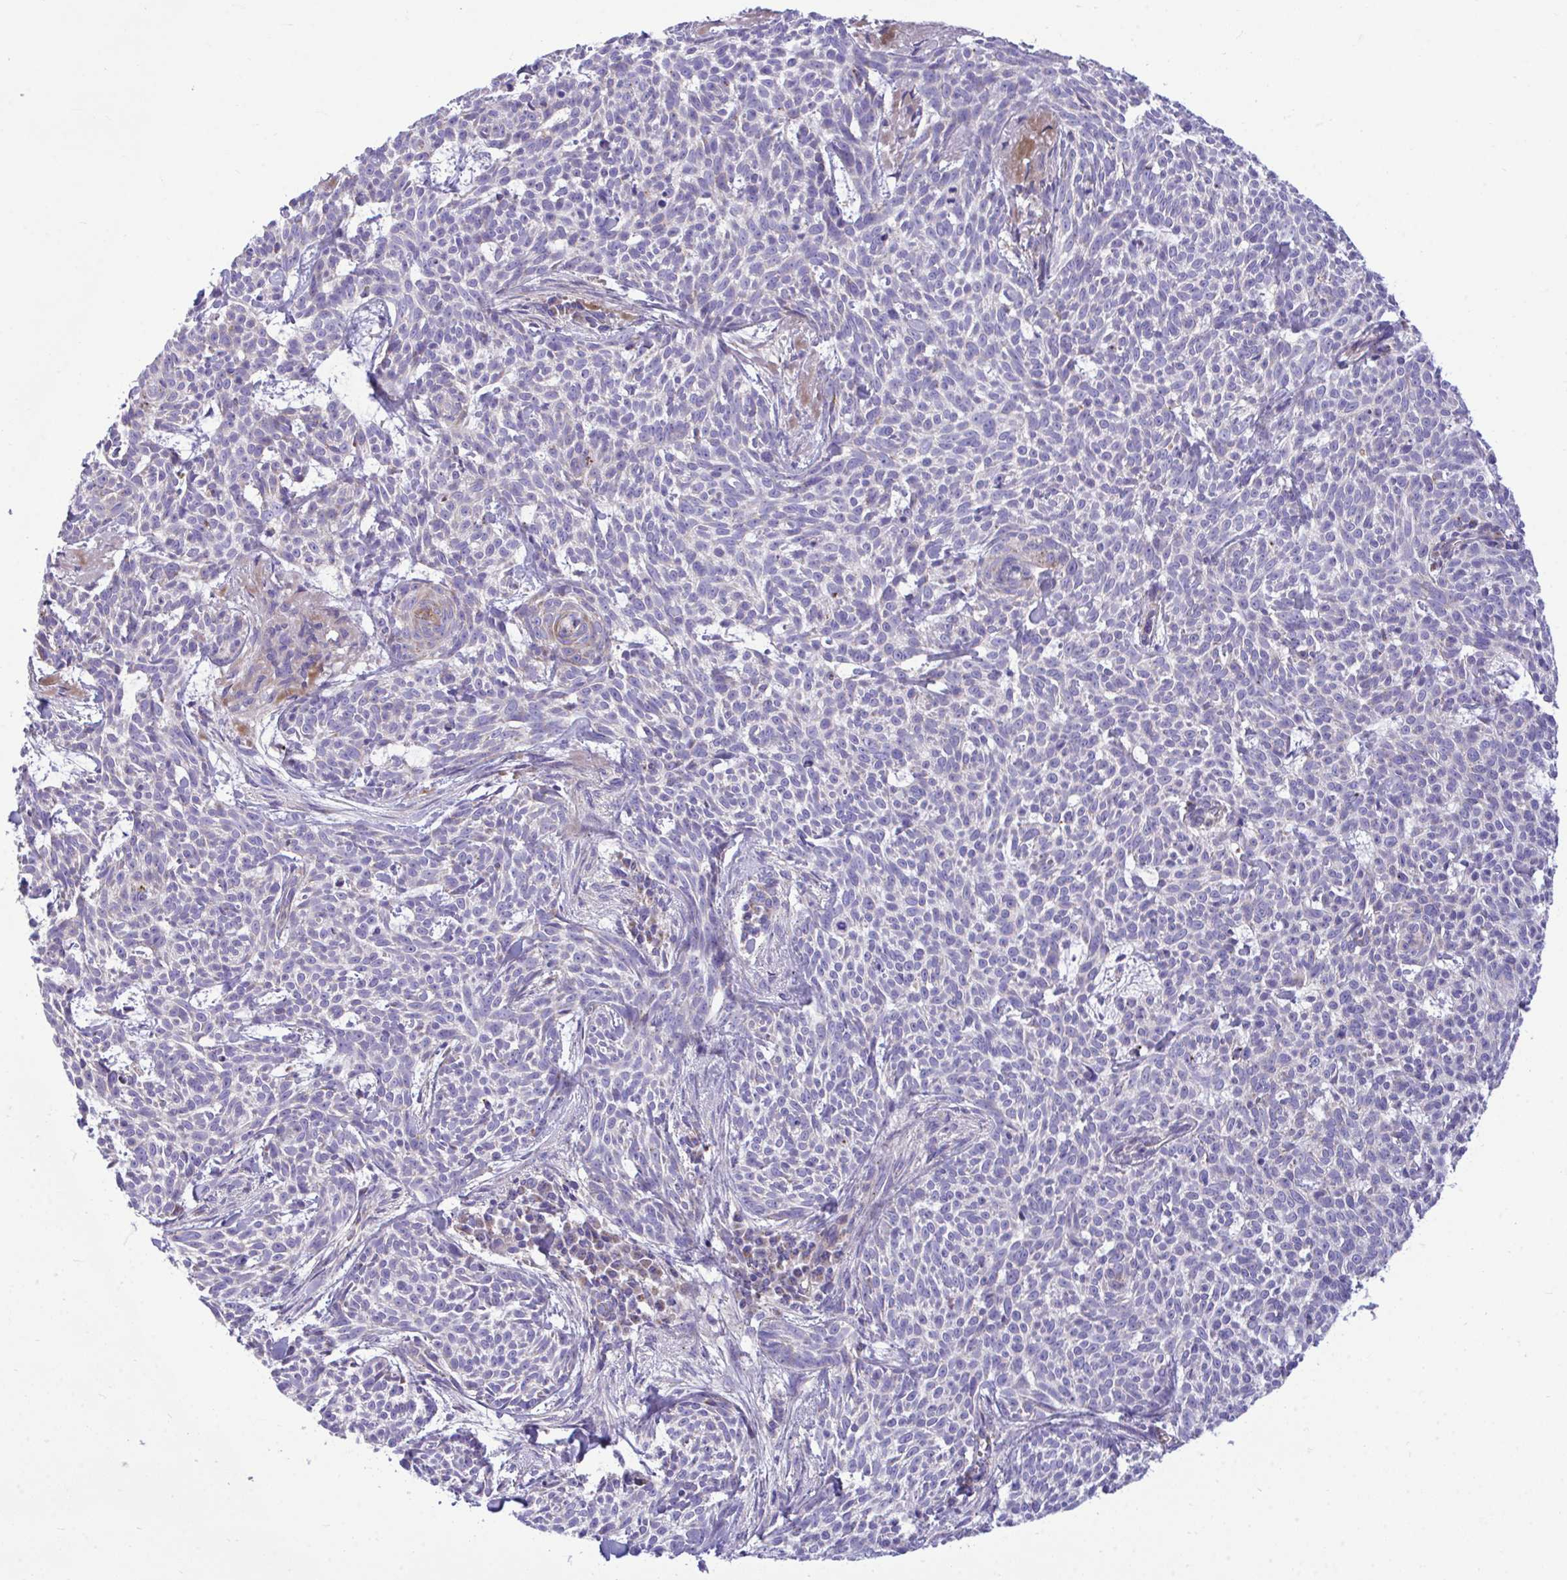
{"staining": {"intensity": "negative", "quantity": "none", "location": "none"}, "tissue": "skin cancer", "cell_type": "Tumor cells", "image_type": "cancer", "snomed": [{"axis": "morphology", "description": "Basal cell carcinoma"}, {"axis": "topography", "description": "Skin"}], "caption": "Immunohistochemistry of human skin cancer demonstrates no staining in tumor cells.", "gene": "MRPS16", "patient": {"sex": "female", "age": 93}}